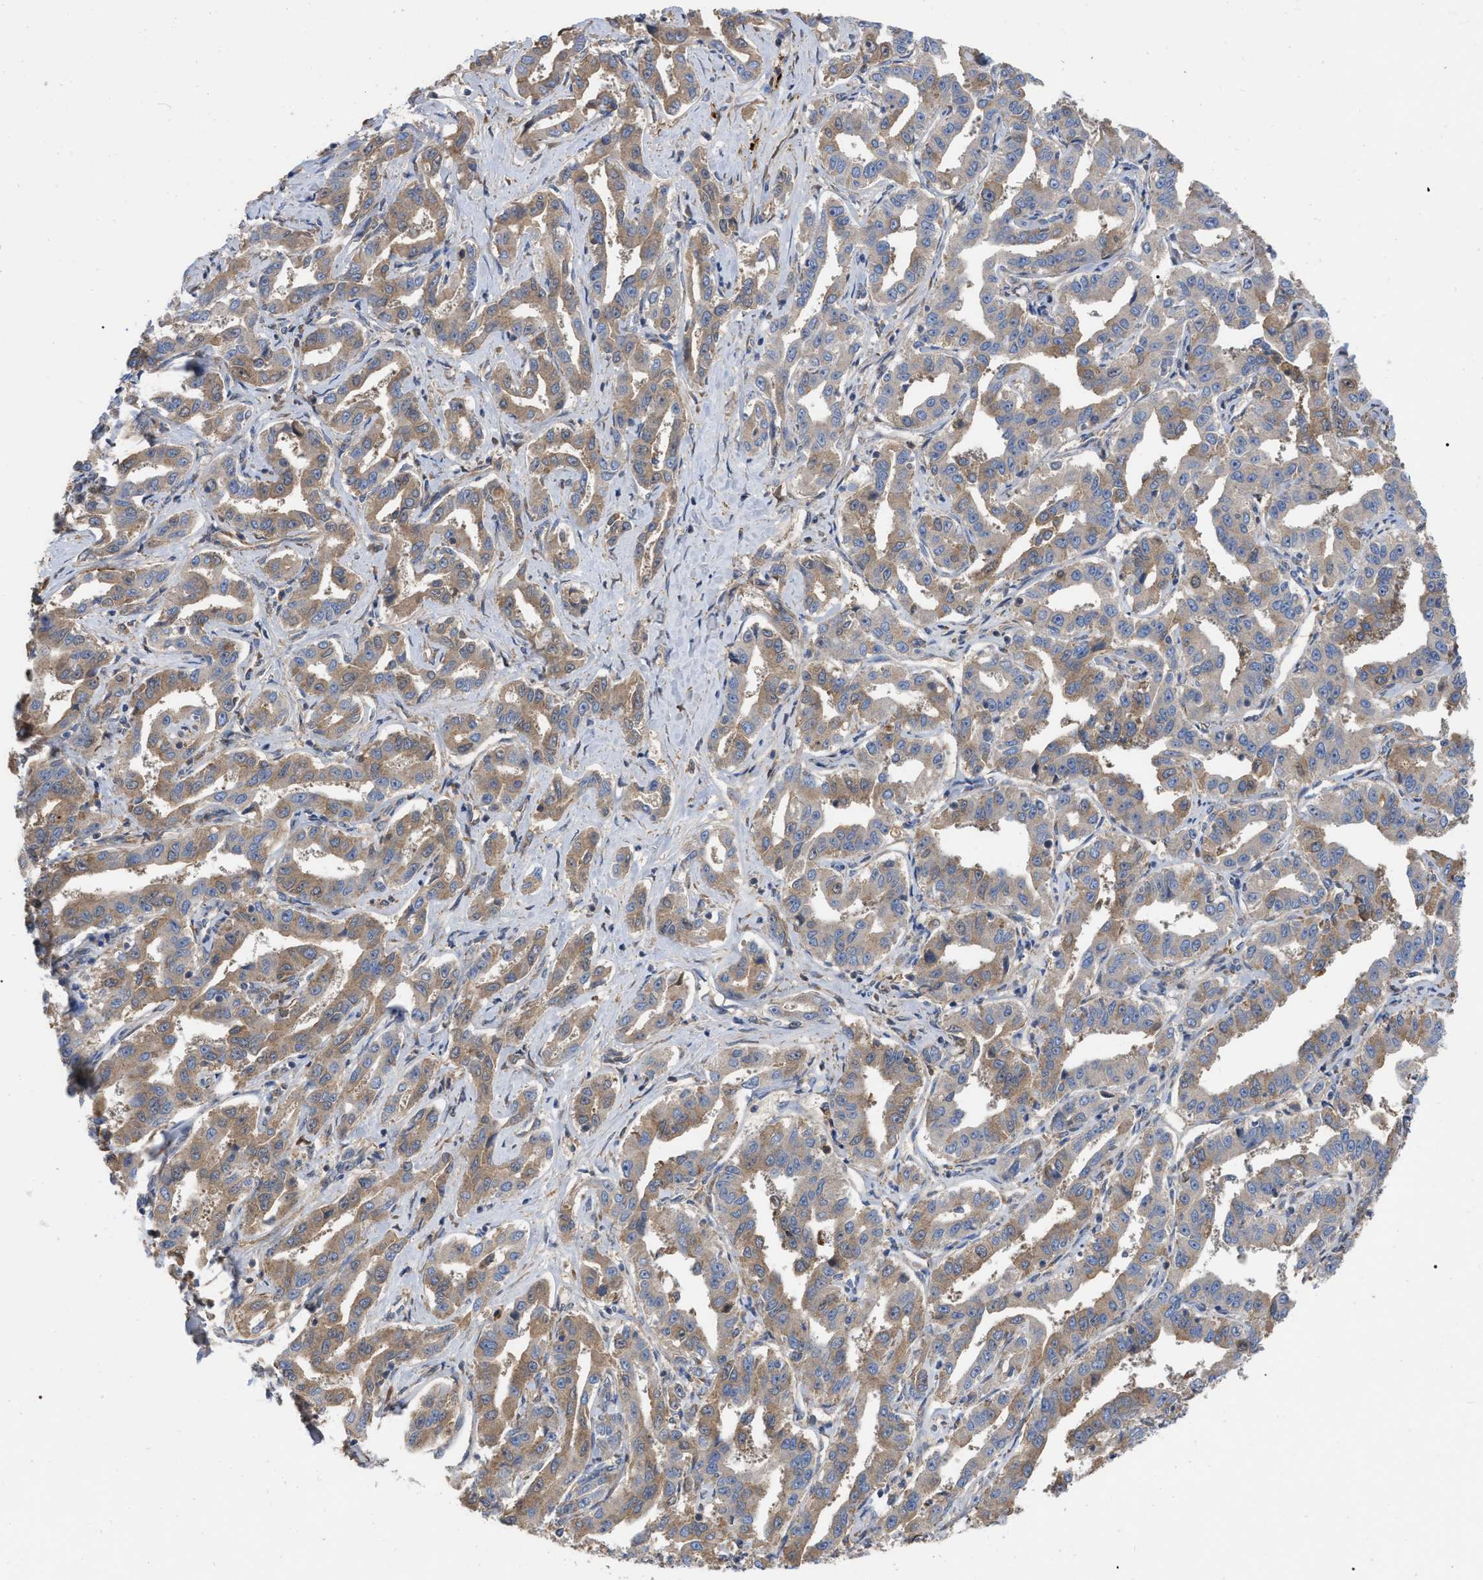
{"staining": {"intensity": "weak", "quantity": ">75%", "location": "cytoplasmic/membranous"}, "tissue": "liver cancer", "cell_type": "Tumor cells", "image_type": "cancer", "snomed": [{"axis": "morphology", "description": "Cholangiocarcinoma"}, {"axis": "topography", "description": "Liver"}], "caption": "Tumor cells show low levels of weak cytoplasmic/membranous expression in about >75% of cells in liver cancer.", "gene": "RABEP1", "patient": {"sex": "male", "age": 59}}